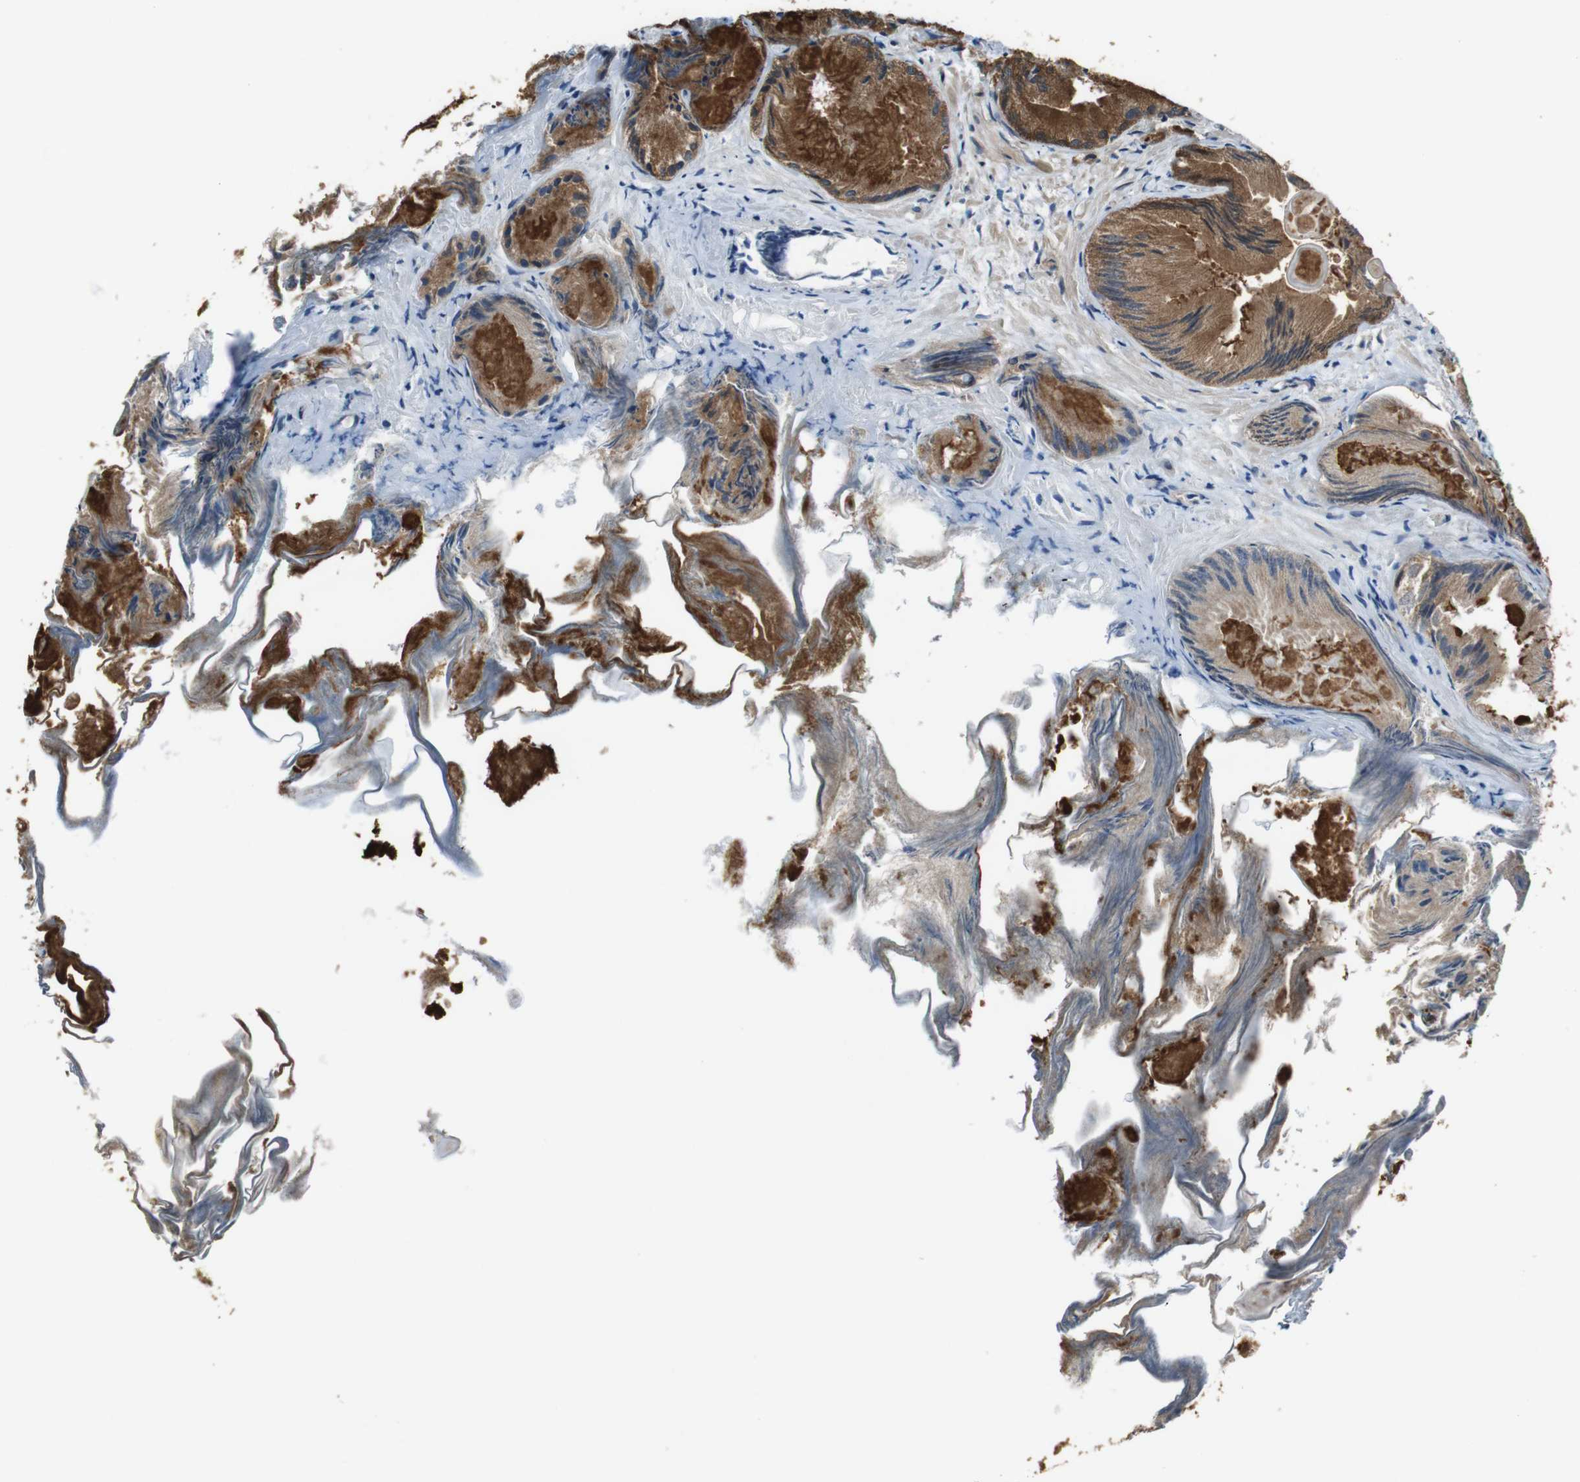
{"staining": {"intensity": "moderate", "quantity": ">75%", "location": "cytoplasmic/membranous,nuclear"}, "tissue": "prostate cancer", "cell_type": "Tumor cells", "image_type": "cancer", "snomed": [{"axis": "morphology", "description": "Adenocarcinoma, Low grade"}, {"axis": "topography", "description": "Prostate"}], "caption": "A high-resolution photomicrograph shows immunohistochemistry (IHC) staining of prostate adenocarcinoma (low-grade), which shows moderate cytoplasmic/membranous and nuclear expression in about >75% of tumor cells.", "gene": "PNMA8A", "patient": {"sex": "male", "age": 72}}